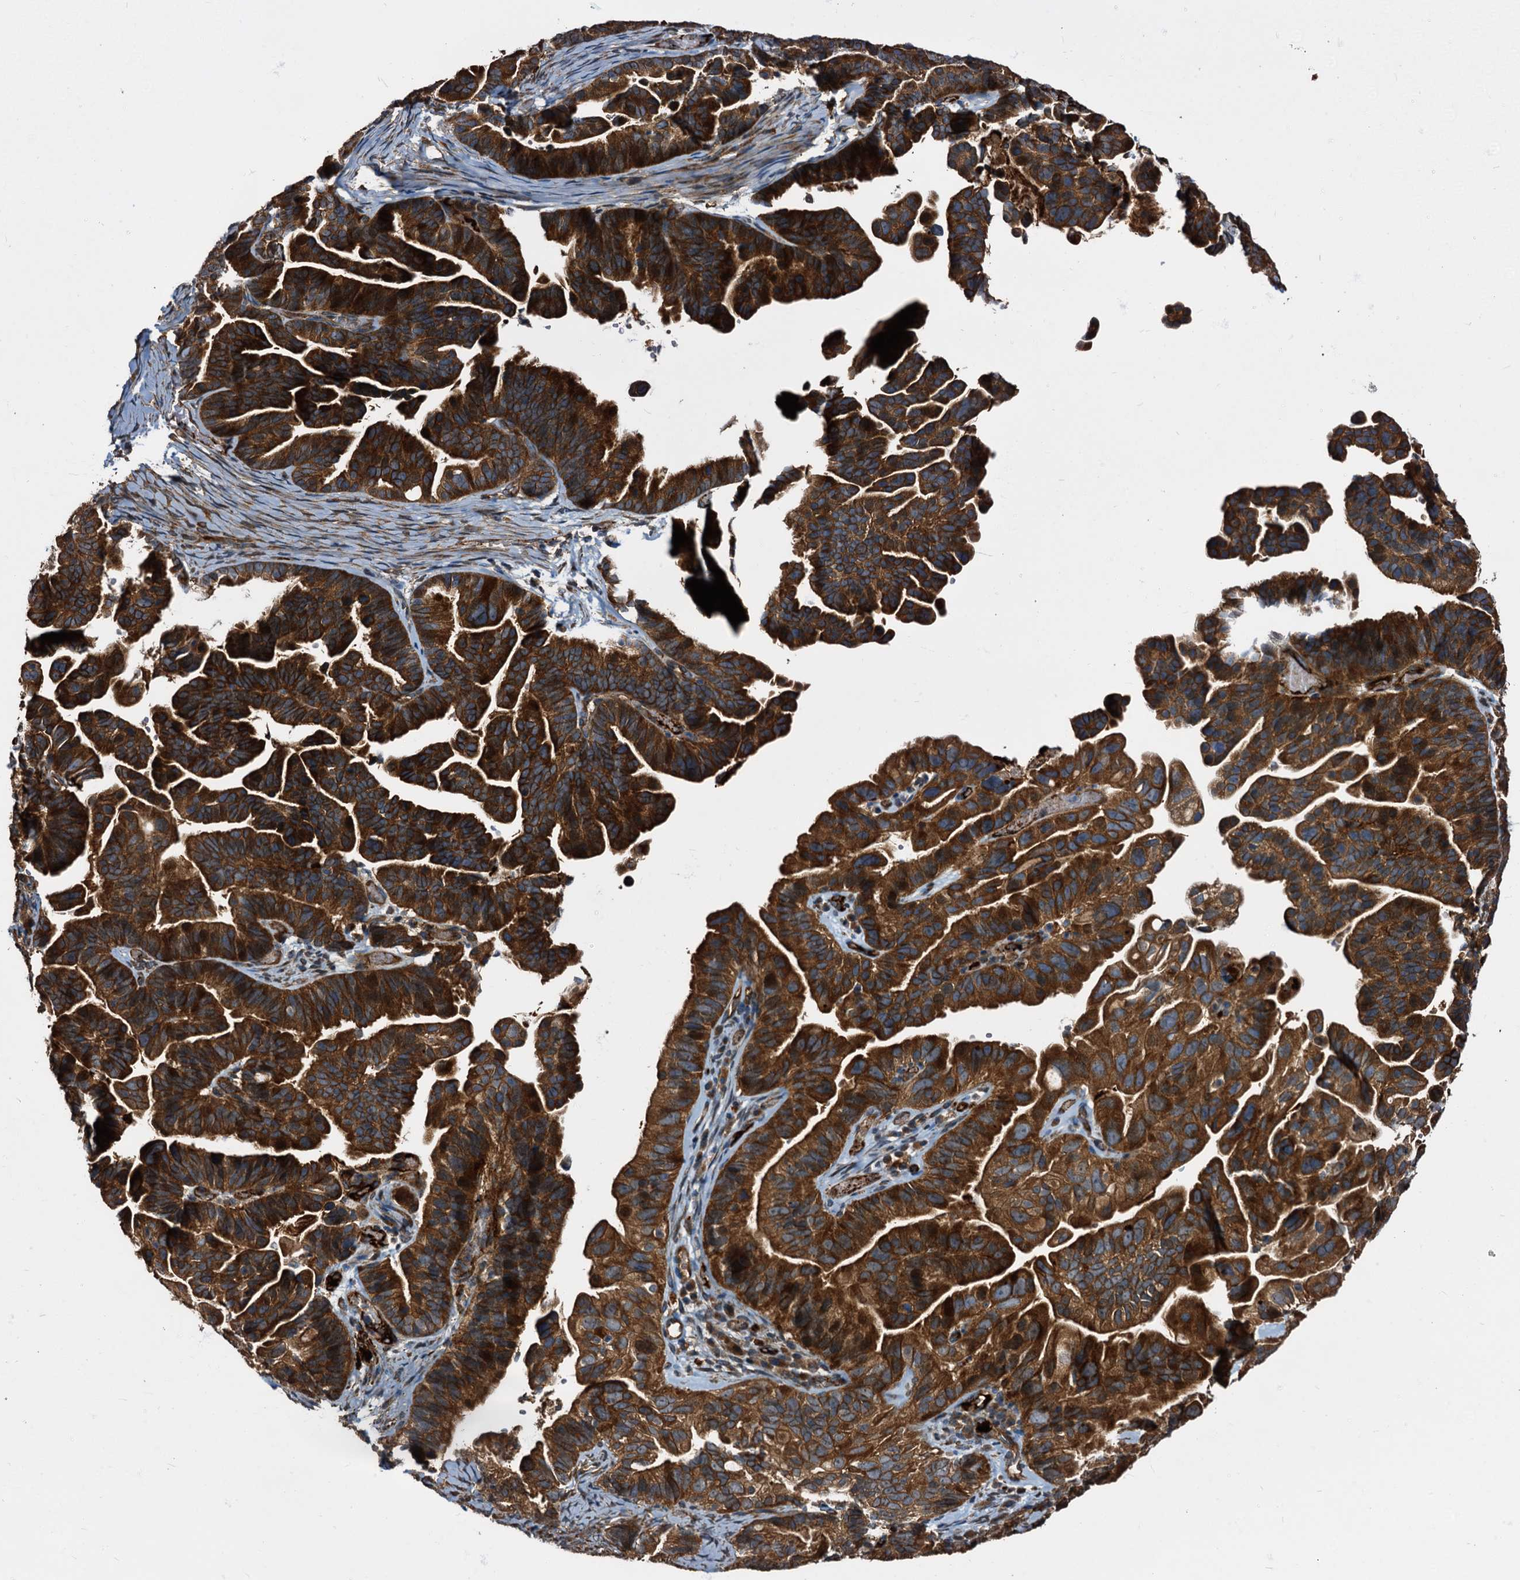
{"staining": {"intensity": "strong", "quantity": ">75%", "location": "cytoplasmic/membranous"}, "tissue": "ovarian cancer", "cell_type": "Tumor cells", "image_type": "cancer", "snomed": [{"axis": "morphology", "description": "Cystadenocarcinoma, serous, NOS"}, {"axis": "topography", "description": "Ovary"}], "caption": "A brown stain shows strong cytoplasmic/membranous positivity of a protein in human ovarian serous cystadenocarcinoma tumor cells.", "gene": "PEX5", "patient": {"sex": "female", "age": 56}}